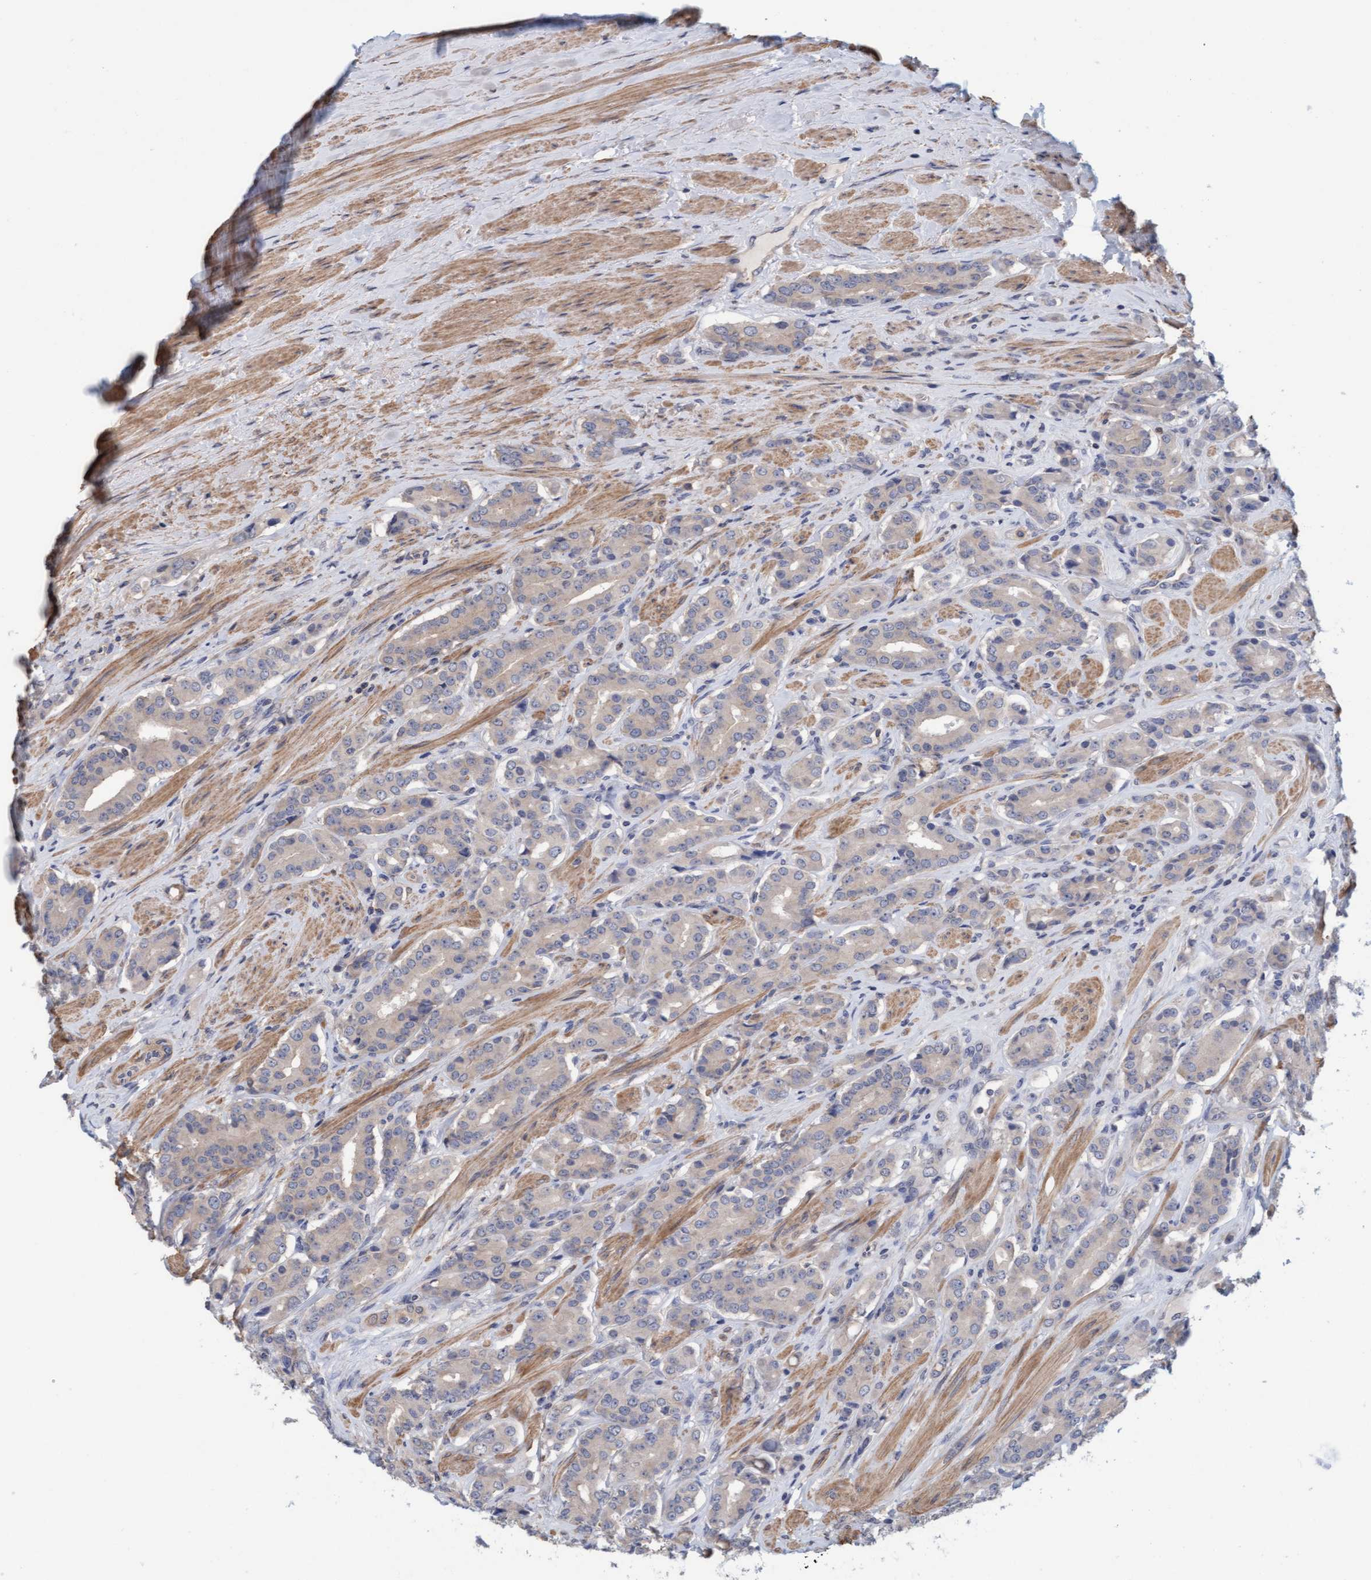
{"staining": {"intensity": "negative", "quantity": "none", "location": "none"}, "tissue": "prostate cancer", "cell_type": "Tumor cells", "image_type": "cancer", "snomed": [{"axis": "morphology", "description": "Adenocarcinoma, High grade"}, {"axis": "topography", "description": "Prostate"}], "caption": "A histopathology image of human prostate high-grade adenocarcinoma is negative for staining in tumor cells.", "gene": "FXR2", "patient": {"sex": "male", "age": 71}}